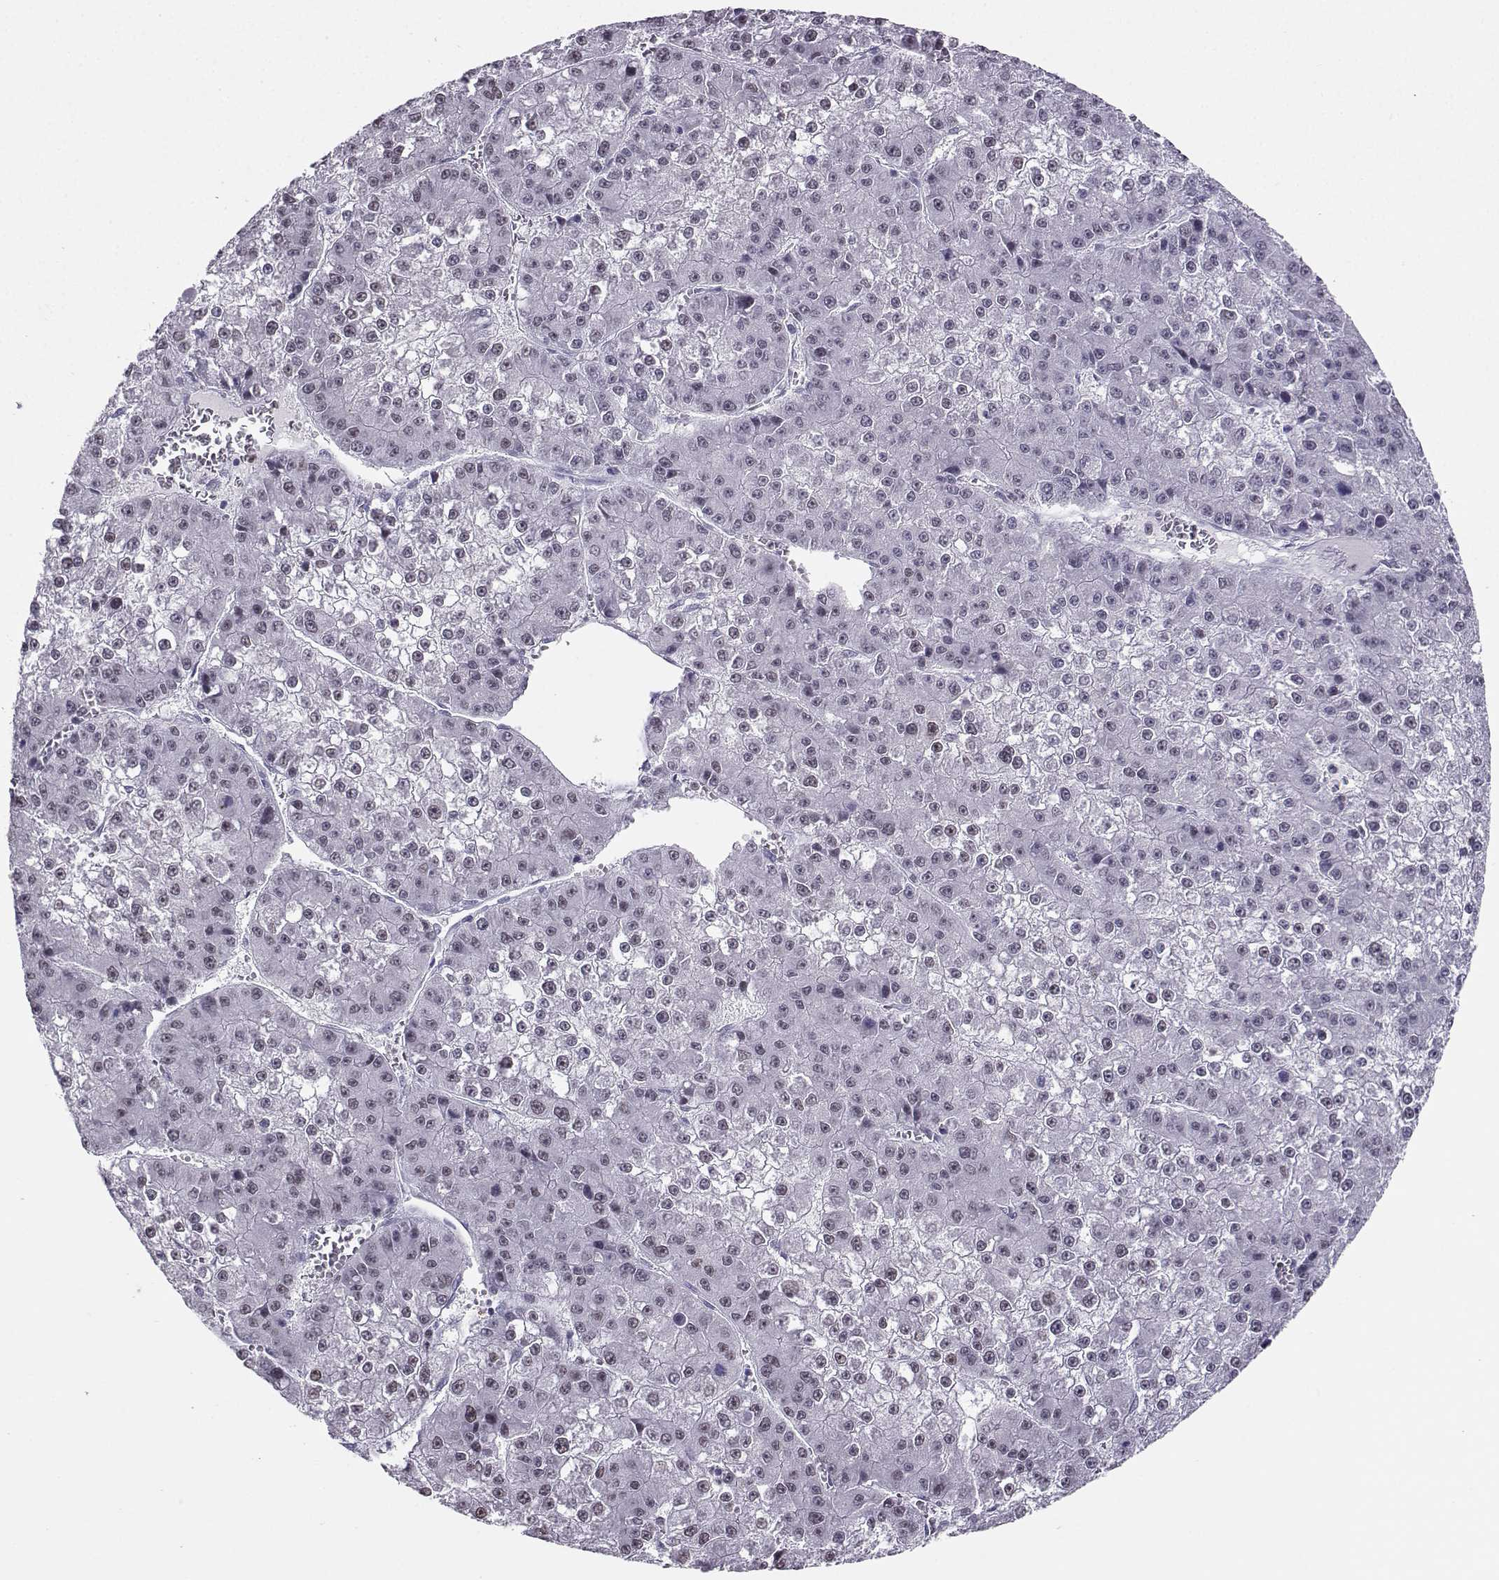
{"staining": {"intensity": "negative", "quantity": "none", "location": "none"}, "tissue": "liver cancer", "cell_type": "Tumor cells", "image_type": "cancer", "snomed": [{"axis": "morphology", "description": "Carcinoma, Hepatocellular, NOS"}, {"axis": "topography", "description": "Liver"}], "caption": "High power microscopy histopathology image of an immunohistochemistry image of liver hepatocellular carcinoma, revealing no significant positivity in tumor cells.", "gene": "TEDC2", "patient": {"sex": "female", "age": 73}}